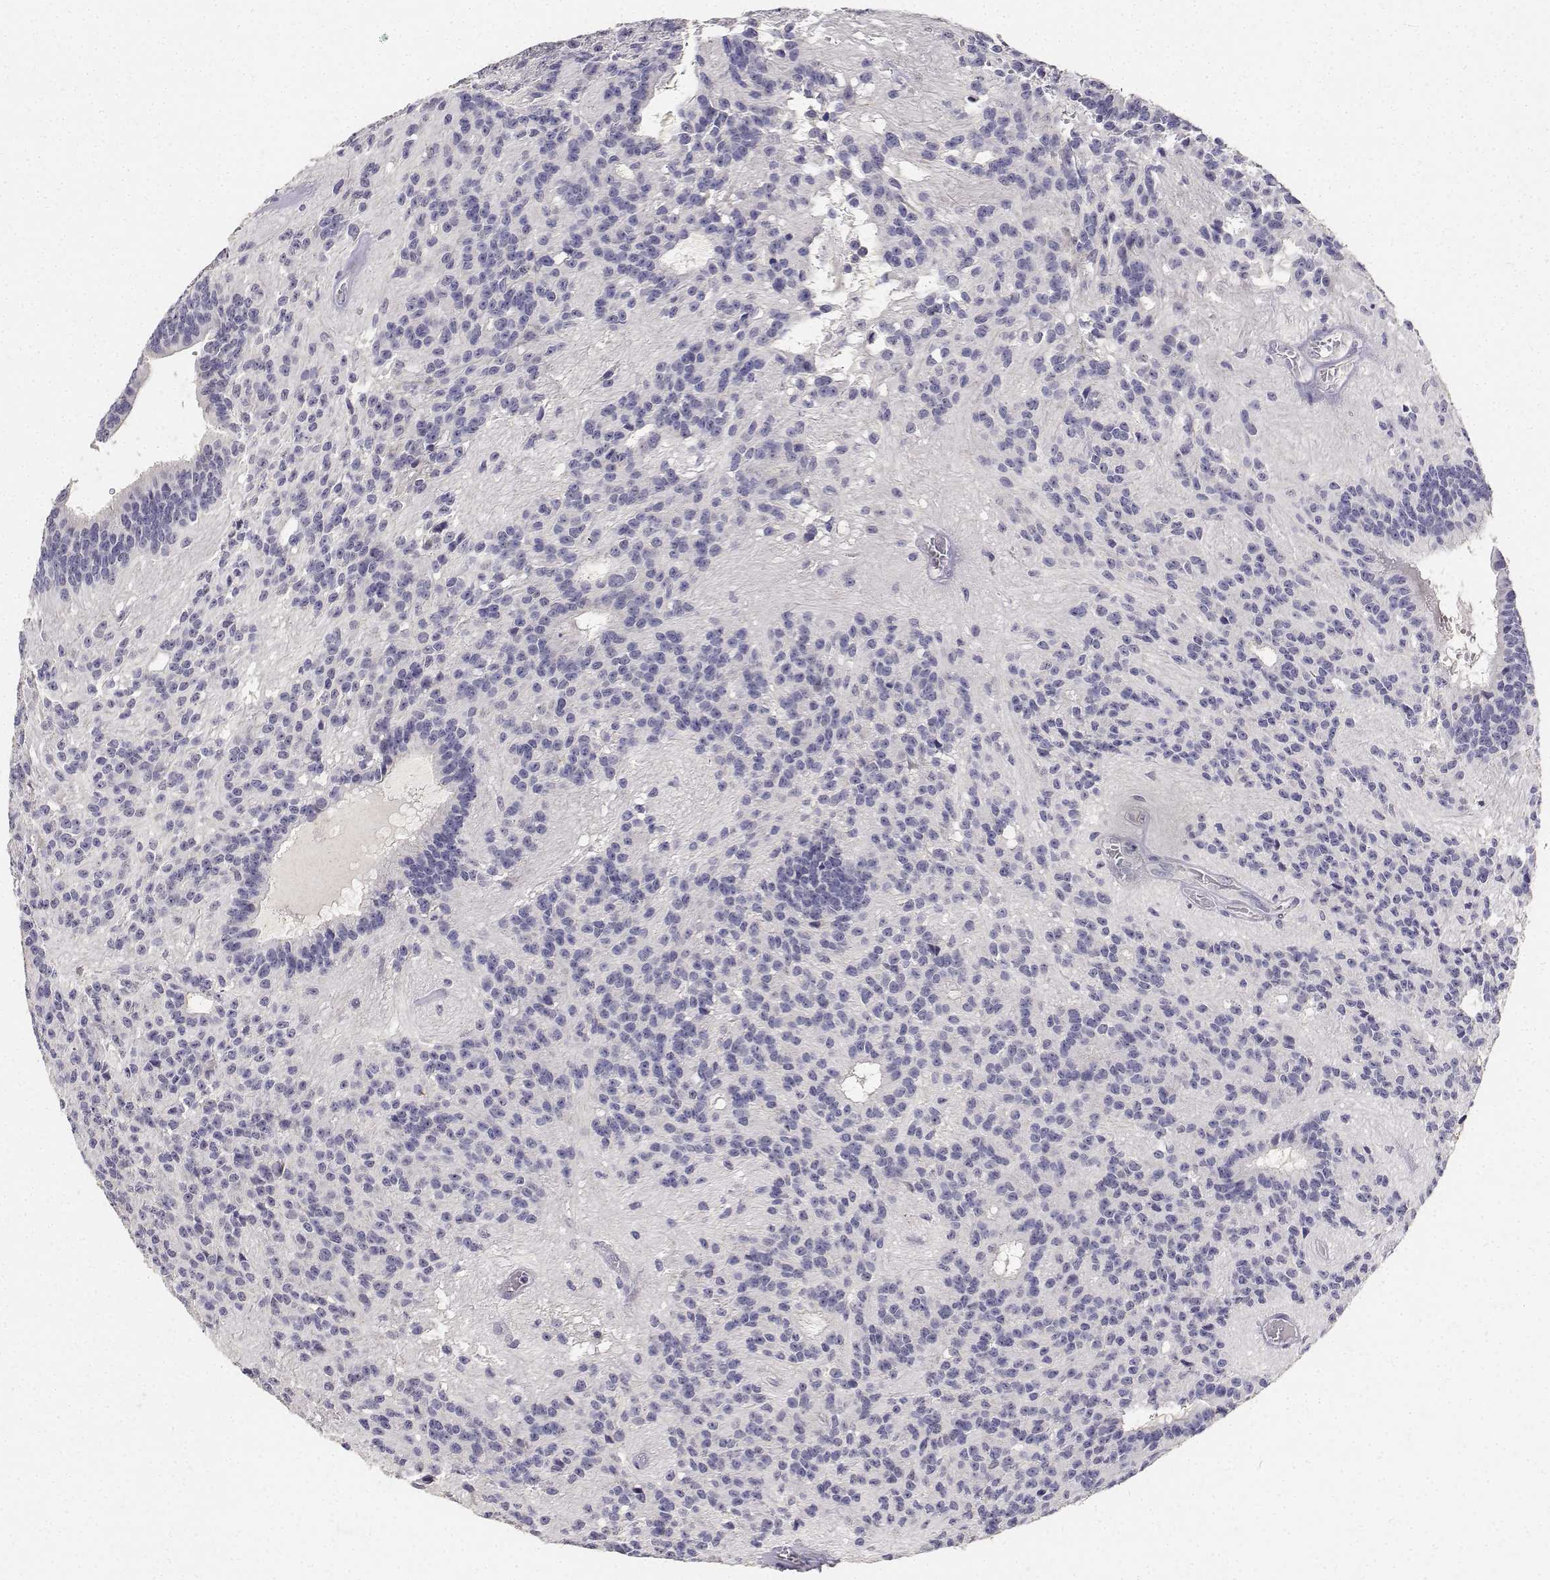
{"staining": {"intensity": "negative", "quantity": "none", "location": "none"}, "tissue": "glioma", "cell_type": "Tumor cells", "image_type": "cancer", "snomed": [{"axis": "morphology", "description": "Glioma, malignant, Low grade"}, {"axis": "topography", "description": "Brain"}], "caption": "The micrograph reveals no significant expression in tumor cells of glioma. Nuclei are stained in blue.", "gene": "PAEP", "patient": {"sex": "male", "age": 31}}